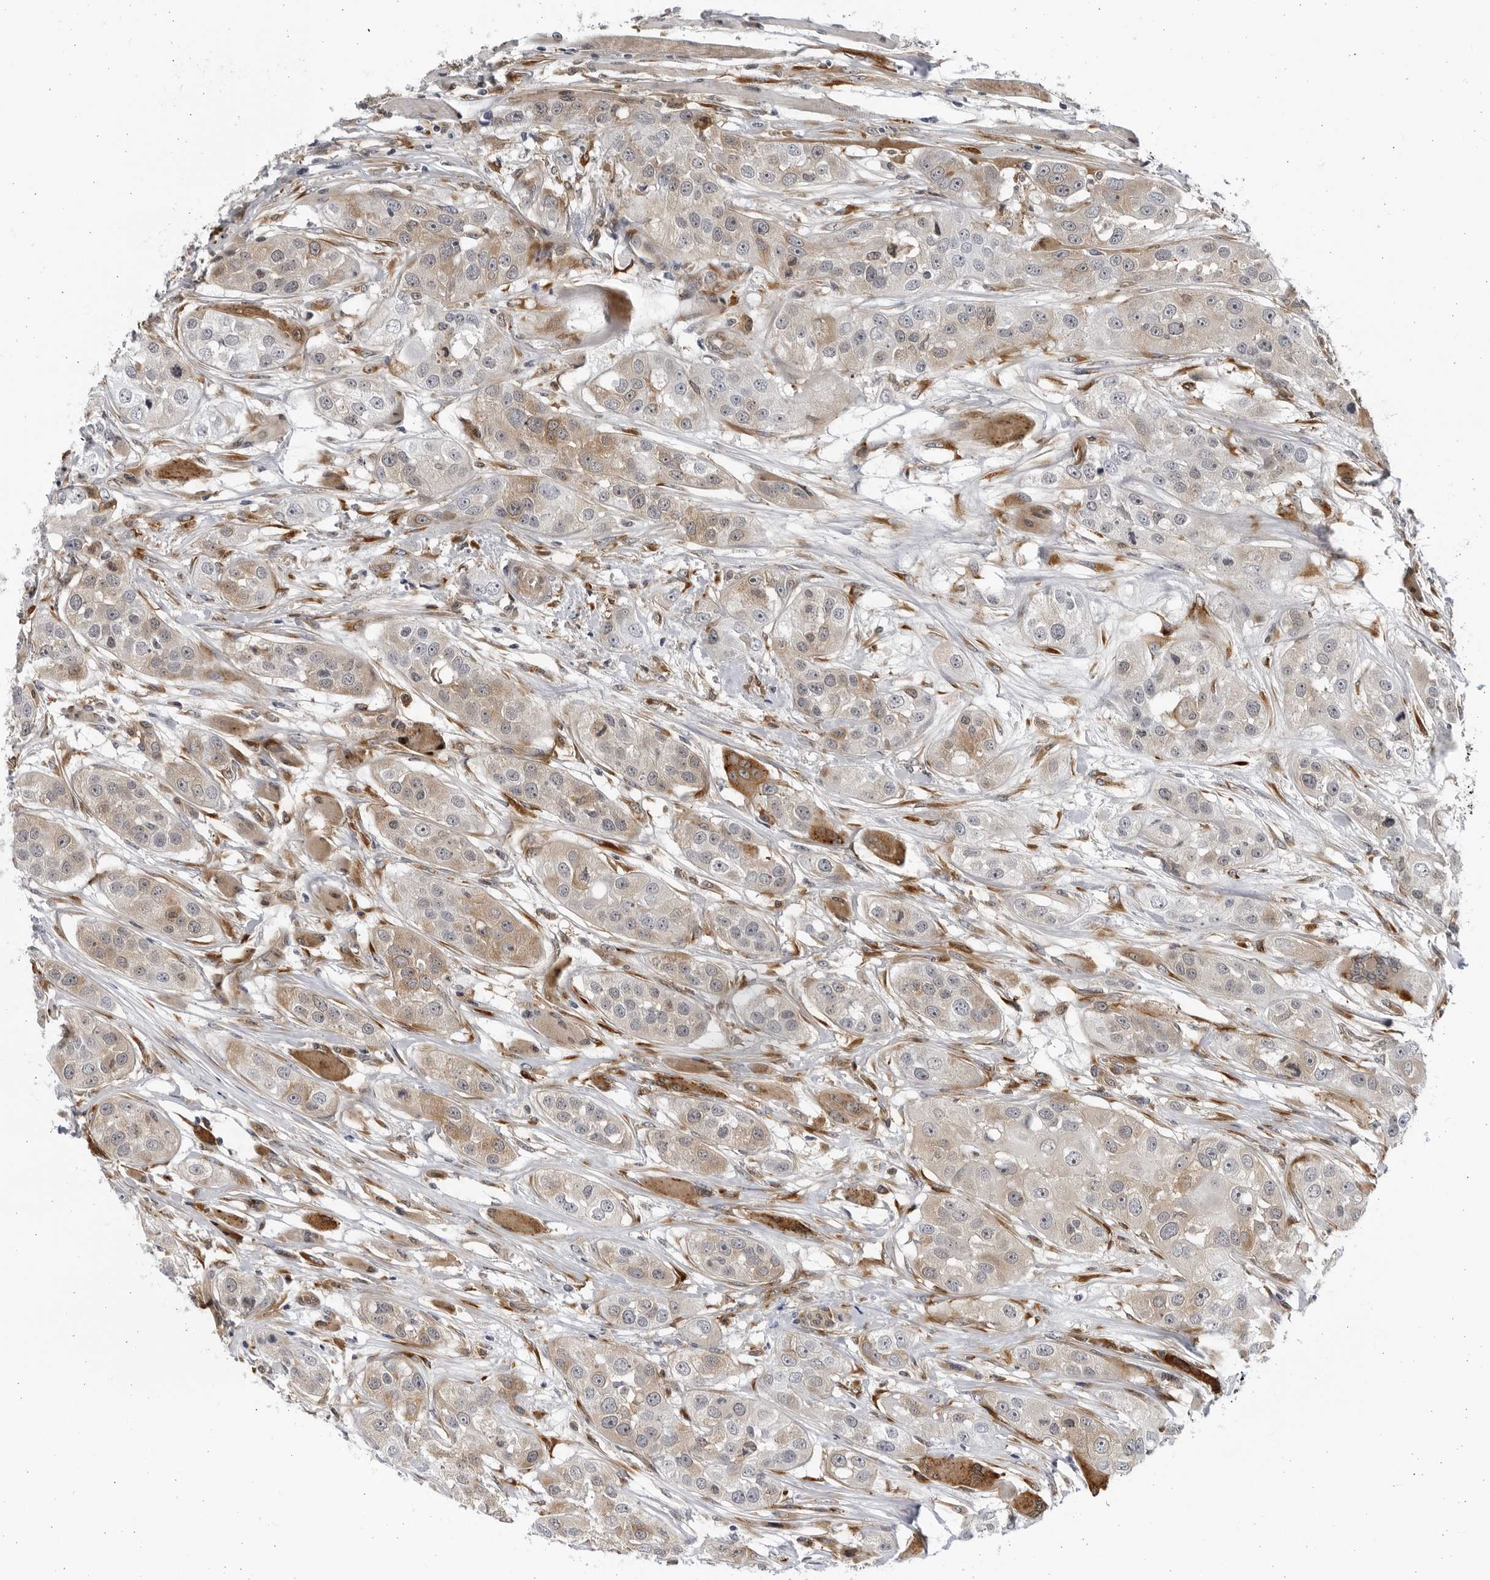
{"staining": {"intensity": "weak", "quantity": "25%-75%", "location": "cytoplasmic/membranous"}, "tissue": "head and neck cancer", "cell_type": "Tumor cells", "image_type": "cancer", "snomed": [{"axis": "morphology", "description": "Normal tissue, NOS"}, {"axis": "morphology", "description": "Squamous cell carcinoma, NOS"}, {"axis": "topography", "description": "Skeletal muscle"}, {"axis": "topography", "description": "Head-Neck"}], "caption": "Human squamous cell carcinoma (head and neck) stained with a brown dye demonstrates weak cytoplasmic/membranous positive staining in about 25%-75% of tumor cells.", "gene": "BMP2K", "patient": {"sex": "male", "age": 51}}